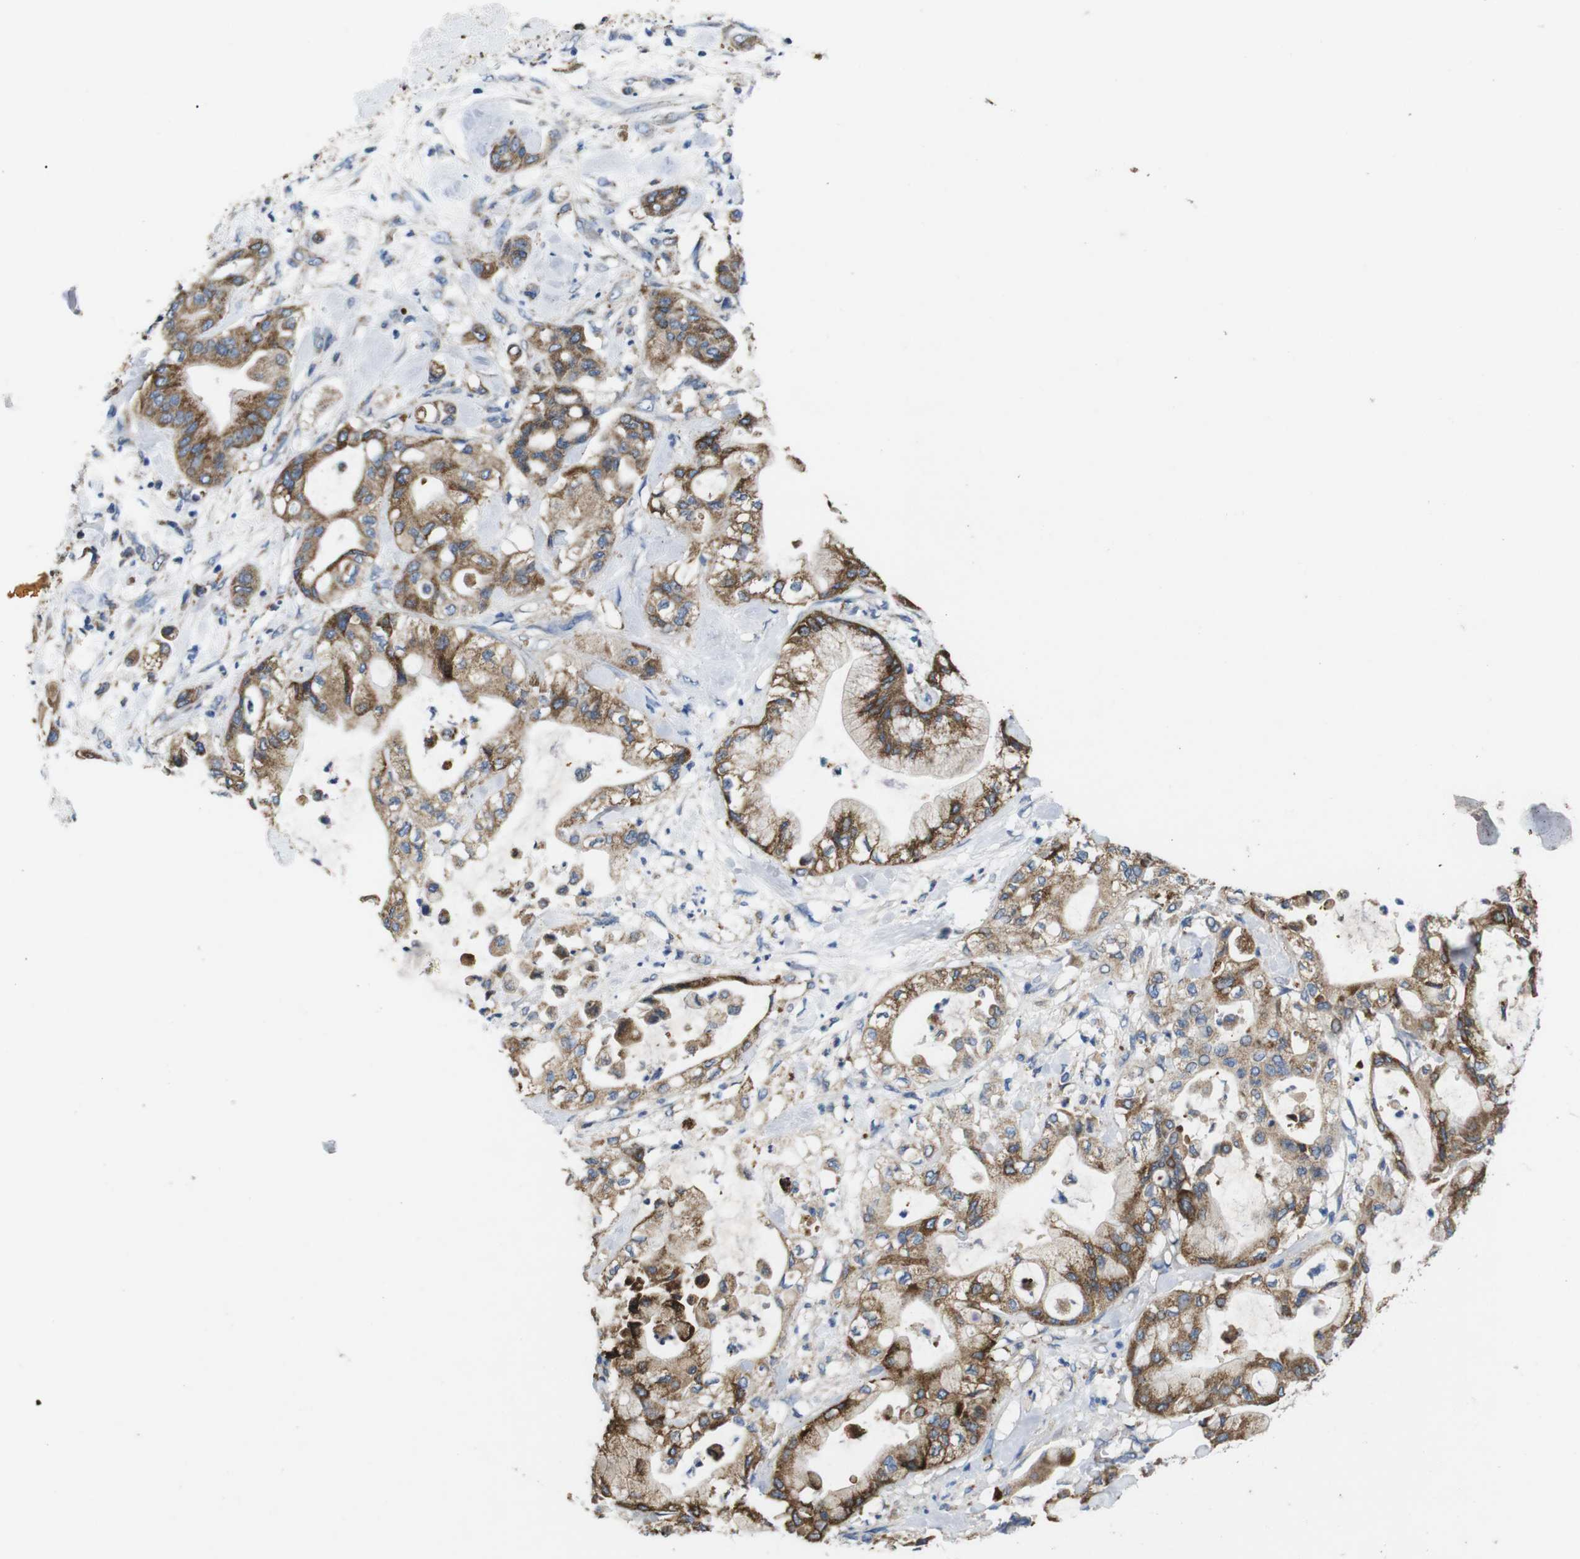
{"staining": {"intensity": "moderate", "quantity": ">75%", "location": "cytoplasmic/membranous"}, "tissue": "pancreatic cancer", "cell_type": "Tumor cells", "image_type": "cancer", "snomed": [{"axis": "morphology", "description": "Adenocarcinoma, NOS"}, {"axis": "morphology", "description": "Adenocarcinoma, metastatic, NOS"}, {"axis": "topography", "description": "Lymph node"}, {"axis": "topography", "description": "Pancreas"}, {"axis": "topography", "description": "Duodenum"}], "caption": "Pancreatic metastatic adenocarcinoma stained with a protein marker exhibits moderate staining in tumor cells.", "gene": "F2RL1", "patient": {"sex": "female", "age": 64}}